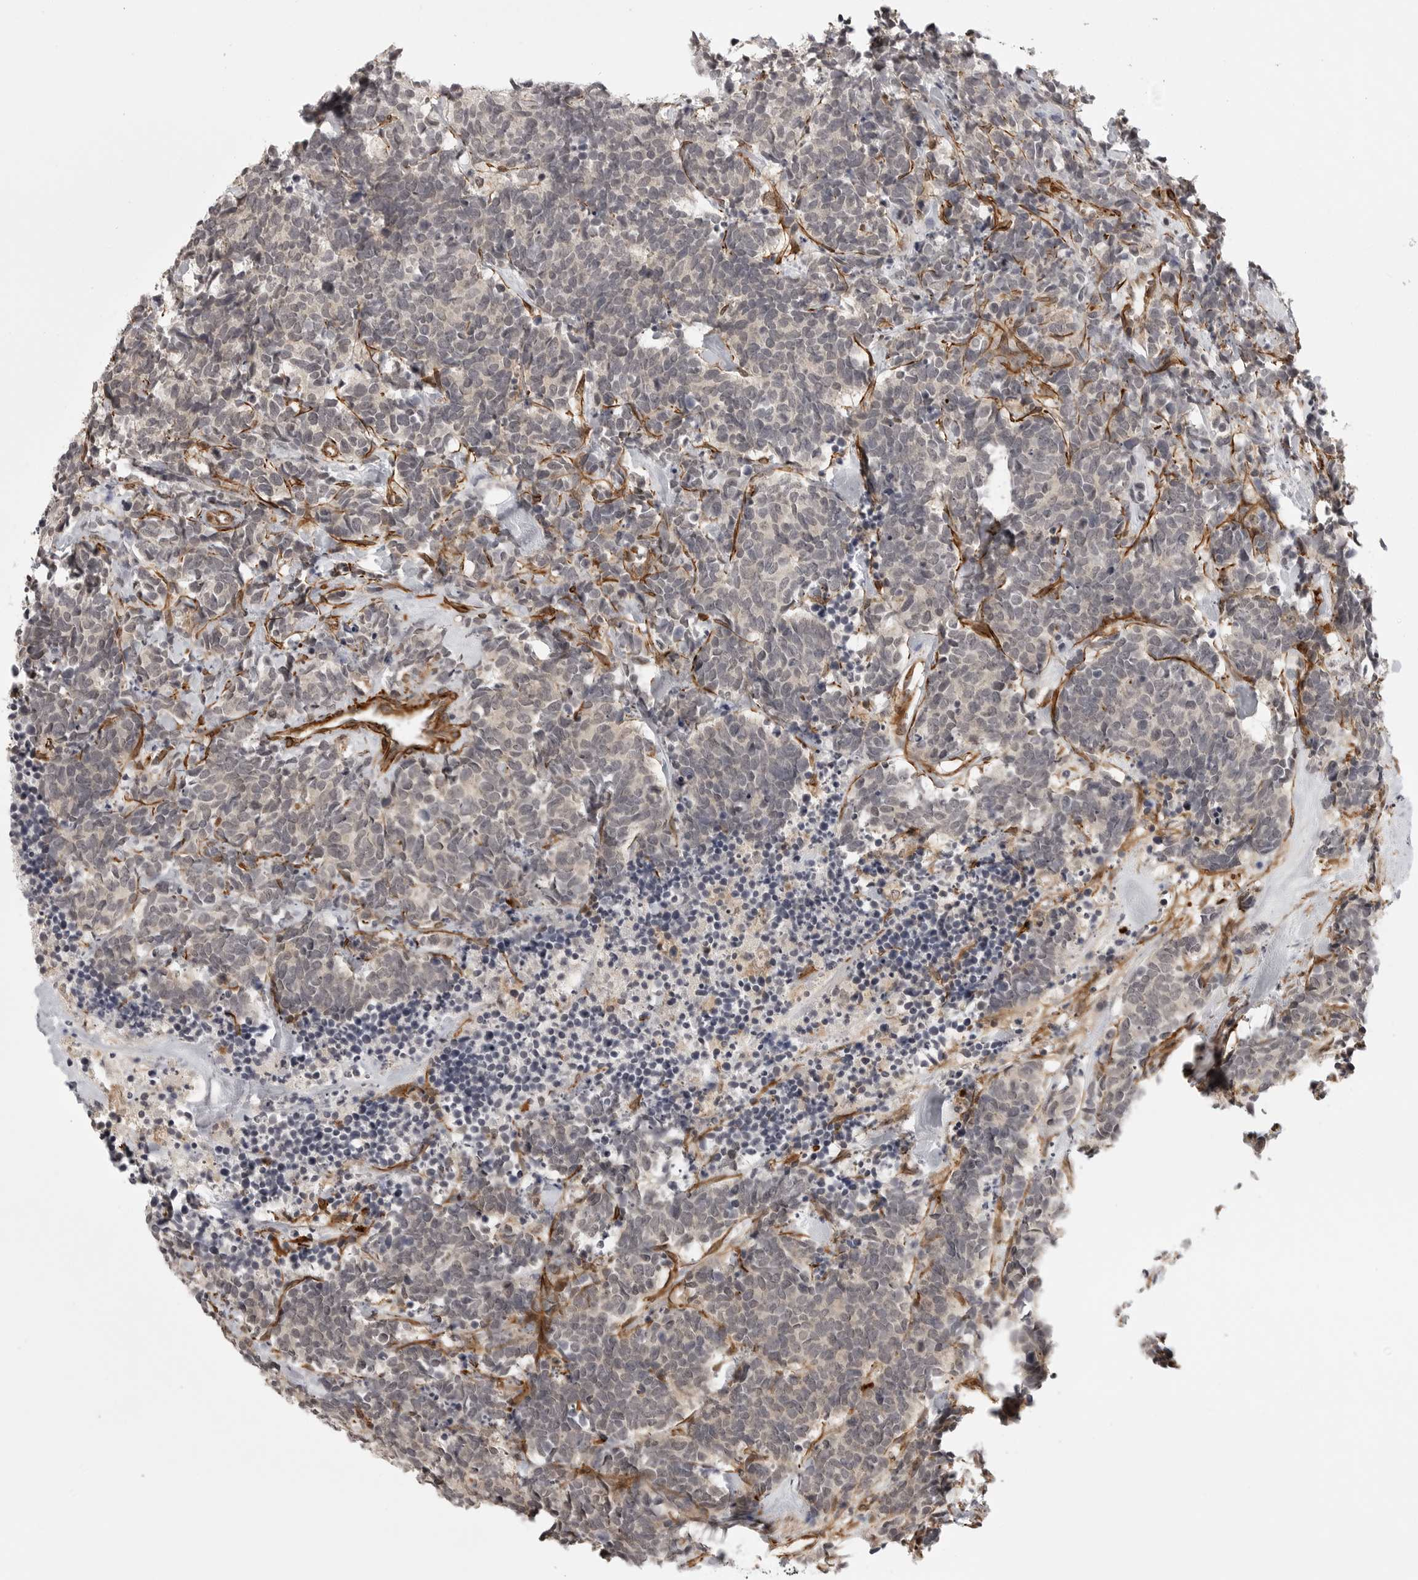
{"staining": {"intensity": "weak", "quantity": "<25%", "location": "cytoplasmic/membranous"}, "tissue": "carcinoid", "cell_type": "Tumor cells", "image_type": "cancer", "snomed": [{"axis": "morphology", "description": "Carcinoma, NOS"}, {"axis": "morphology", "description": "Carcinoid, malignant, NOS"}, {"axis": "topography", "description": "Urinary bladder"}], "caption": "This is an IHC histopathology image of carcinoid. There is no expression in tumor cells.", "gene": "TUT4", "patient": {"sex": "male", "age": 57}}